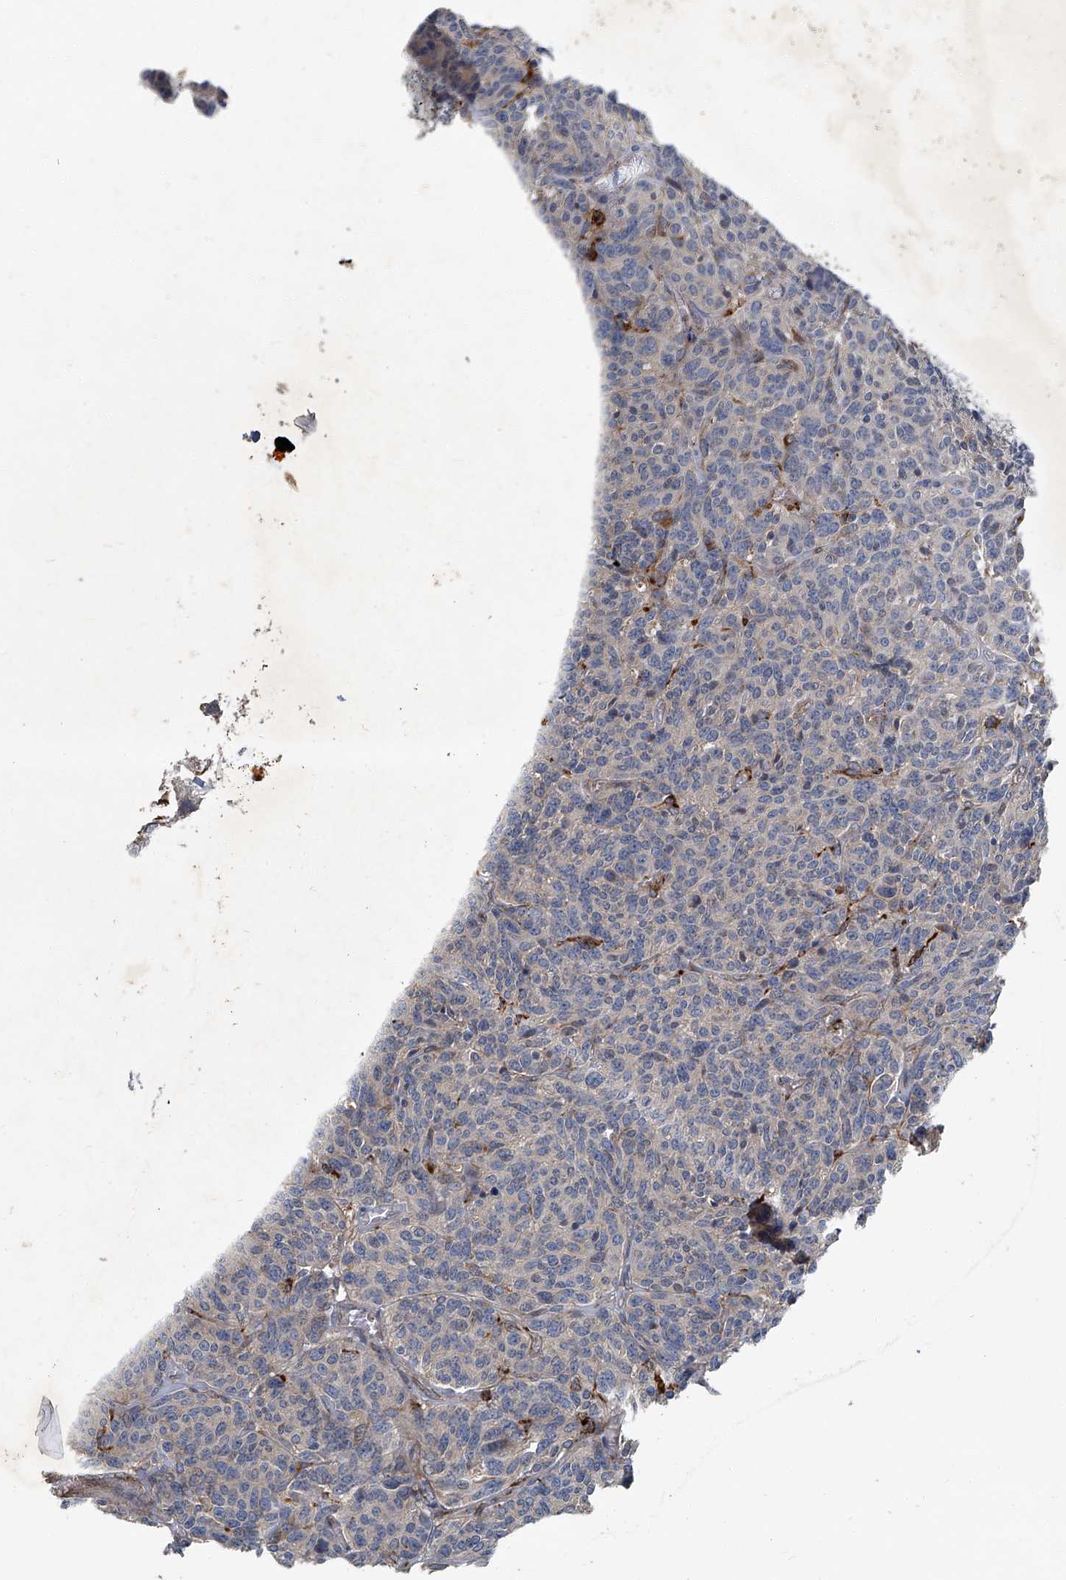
{"staining": {"intensity": "negative", "quantity": "none", "location": "none"}, "tissue": "carcinoid", "cell_type": "Tumor cells", "image_type": "cancer", "snomed": [{"axis": "morphology", "description": "Carcinoid, malignant, NOS"}, {"axis": "topography", "description": "Lung"}], "caption": "High magnification brightfield microscopy of carcinoid (malignant) stained with DAB (3,3'-diaminobenzidine) (brown) and counterstained with hematoxylin (blue): tumor cells show no significant expression.", "gene": "FAM167A", "patient": {"sex": "female", "age": 46}}